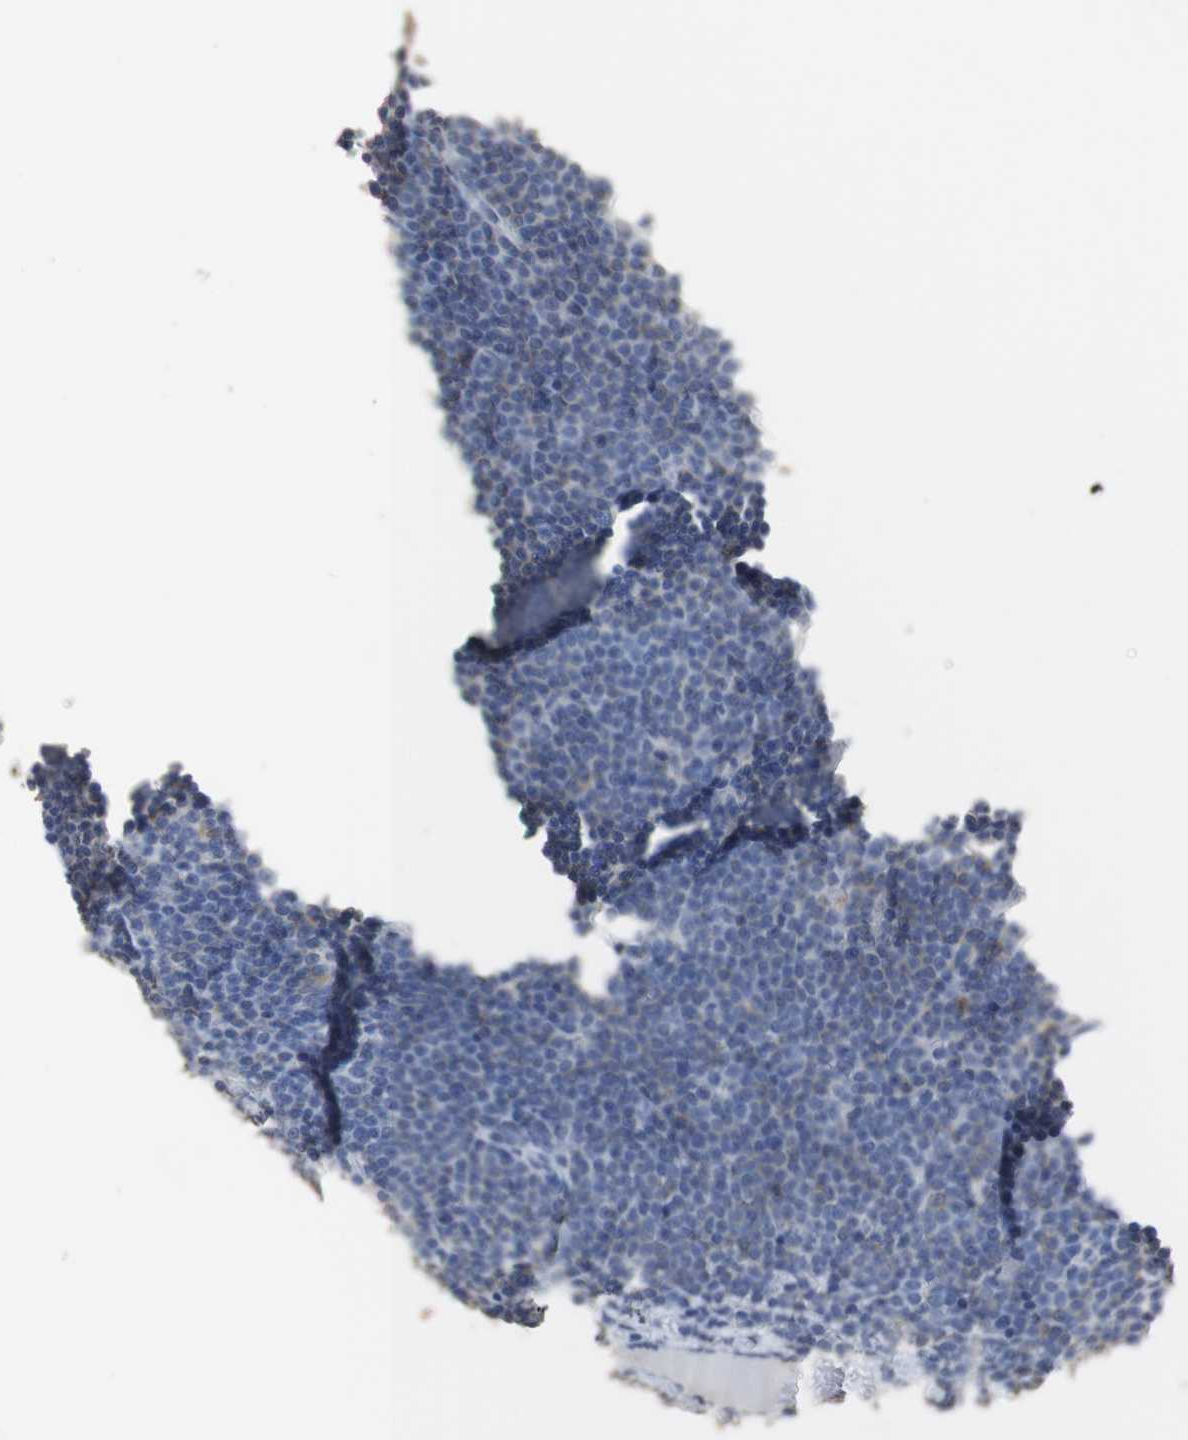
{"staining": {"intensity": "negative", "quantity": "none", "location": "none"}, "tissue": "lymphoma", "cell_type": "Tumor cells", "image_type": "cancer", "snomed": [{"axis": "morphology", "description": "Malignant lymphoma, non-Hodgkin's type, Low grade"}, {"axis": "topography", "description": "Lymph node"}], "caption": "Malignant lymphoma, non-Hodgkin's type (low-grade) was stained to show a protein in brown. There is no significant positivity in tumor cells. The staining is performed using DAB brown chromogen with nuclei counter-stained in using hematoxylin.", "gene": "L1CAM", "patient": {"sex": "female", "age": 67}}